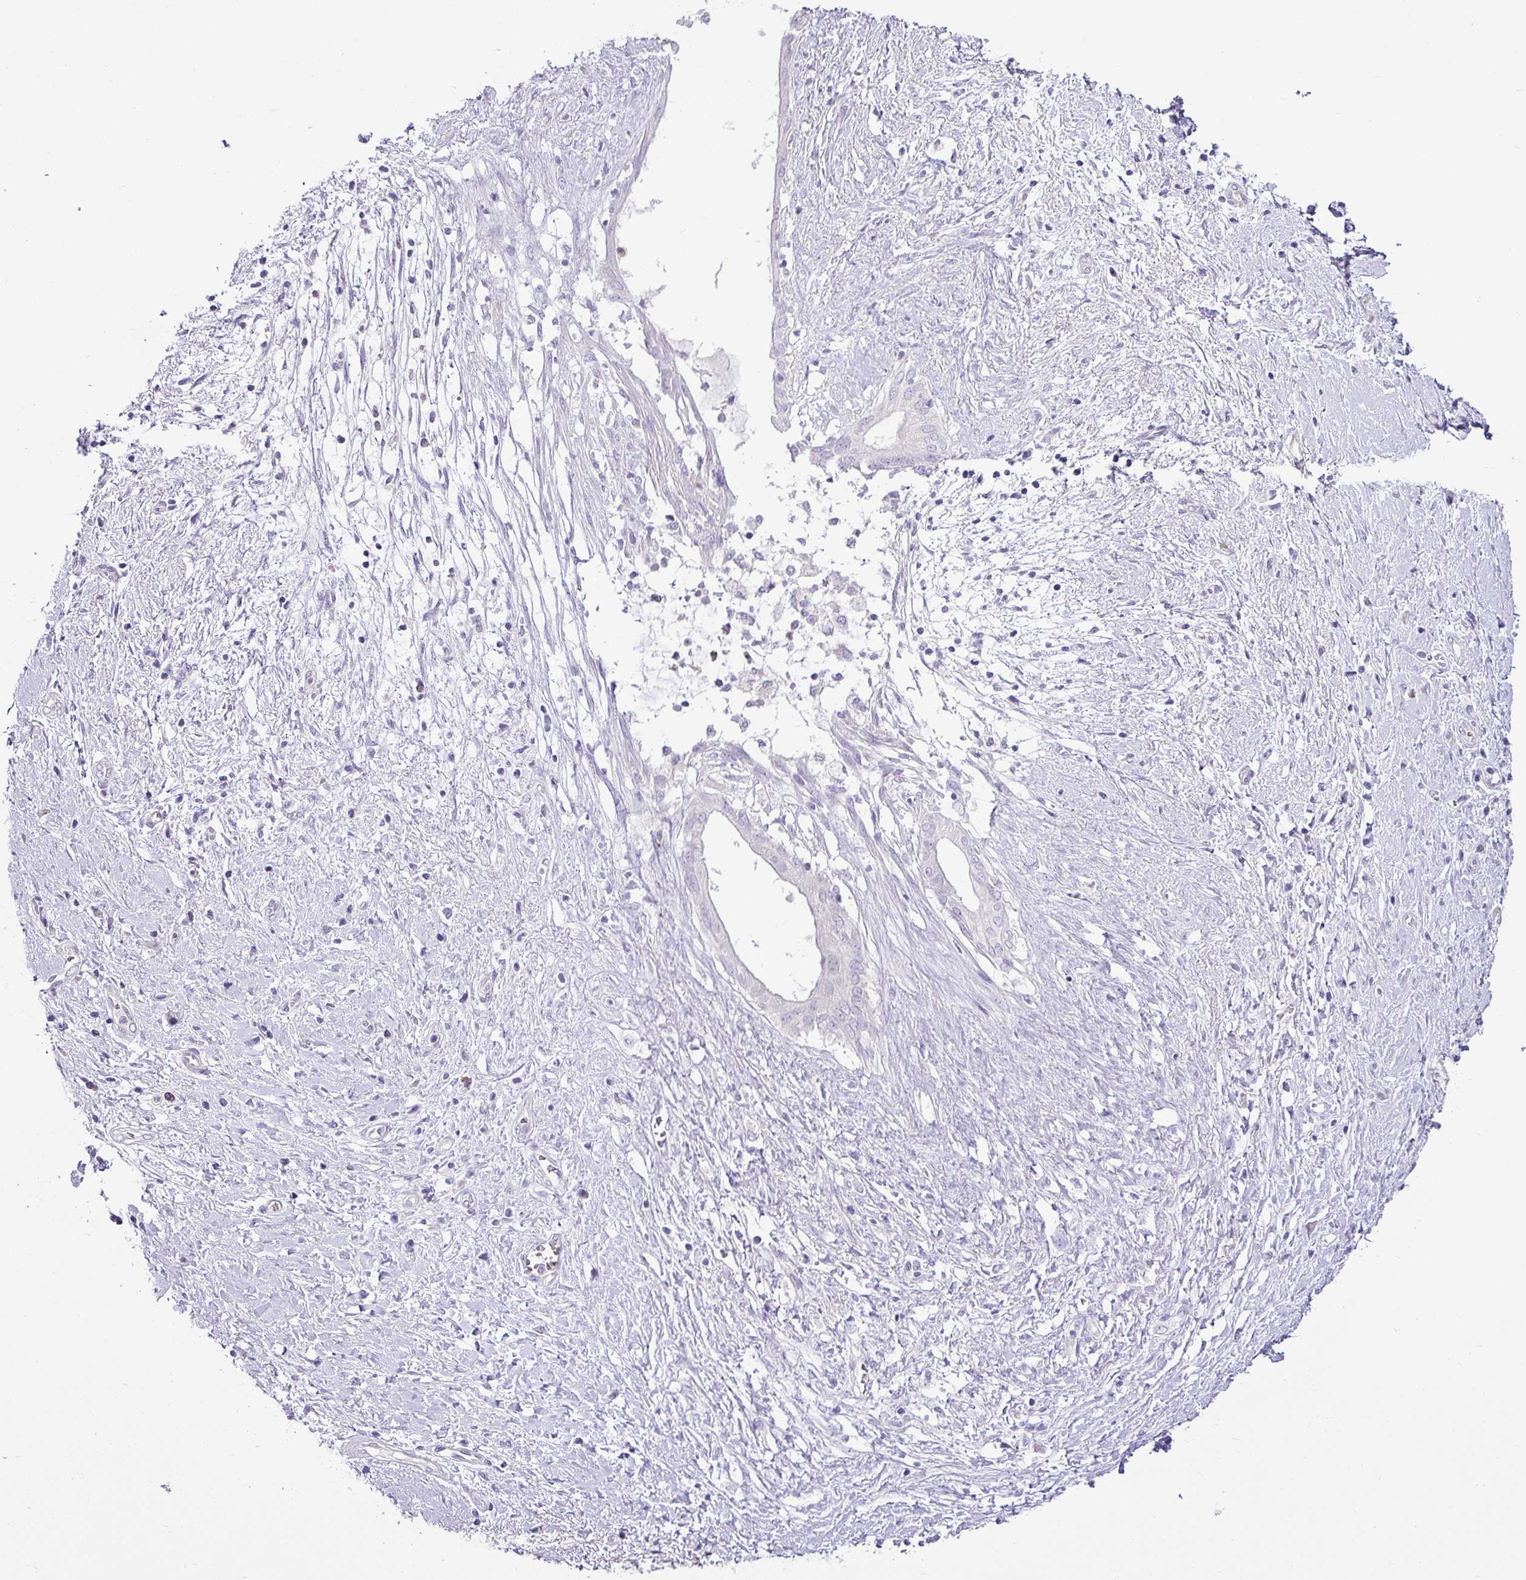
{"staining": {"intensity": "negative", "quantity": "none", "location": "none"}, "tissue": "pancreatic cancer", "cell_type": "Tumor cells", "image_type": "cancer", "snomed": [{"axis": "morphology", "description": "Adenocarcinoma, NOS"}, {"axis": "topography", "description": "Pancreas"}], "caption": "Human pancreatic cancer (adenocarcinoma) stained for a protein using immunohistochemistry exhibits no staining in tumor cells.", "gene": "HBEGF", "patient": {"sex": "male", "age": 50}}